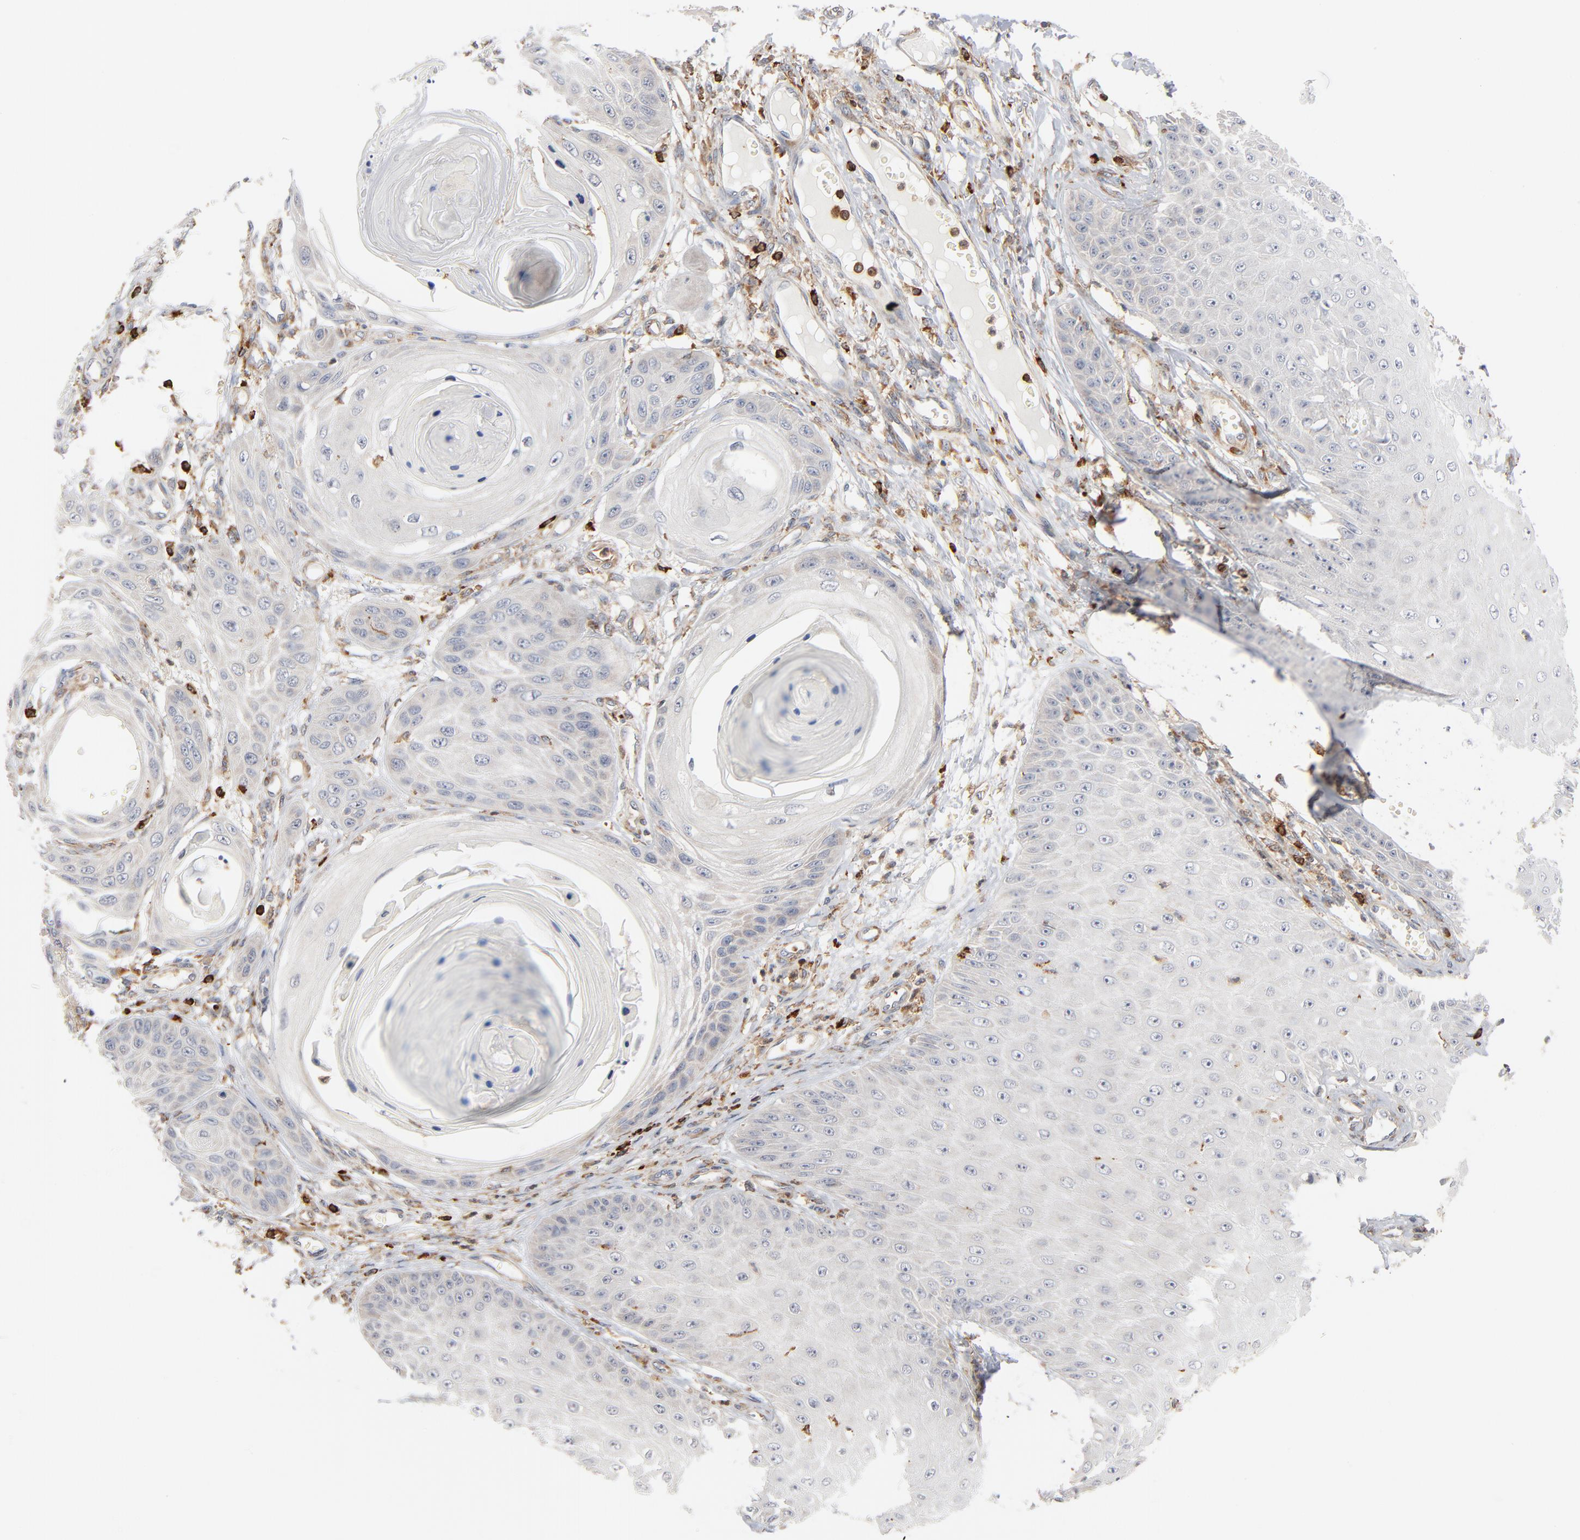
{"staining": {"intensity": "negative", "quantity": "none", "location": "none"}, "tissue": "skin cancer", "cell_type": "Tumor cells", "image_type": "cancer", "snomed": [{"axis": "morphology", "description": "Squamous cell carcinoma, NOS"}, {"axis": "topography", "description": "Skin"}], "caption": "Immunohistochemistry micrograph of squamous cell carcinoma (skin) stained for a protein (brown), which demonstrates no staining in tumor cells.", "gene": "SH3KBP1", "patient": {"sex": "female", "age": 40}}